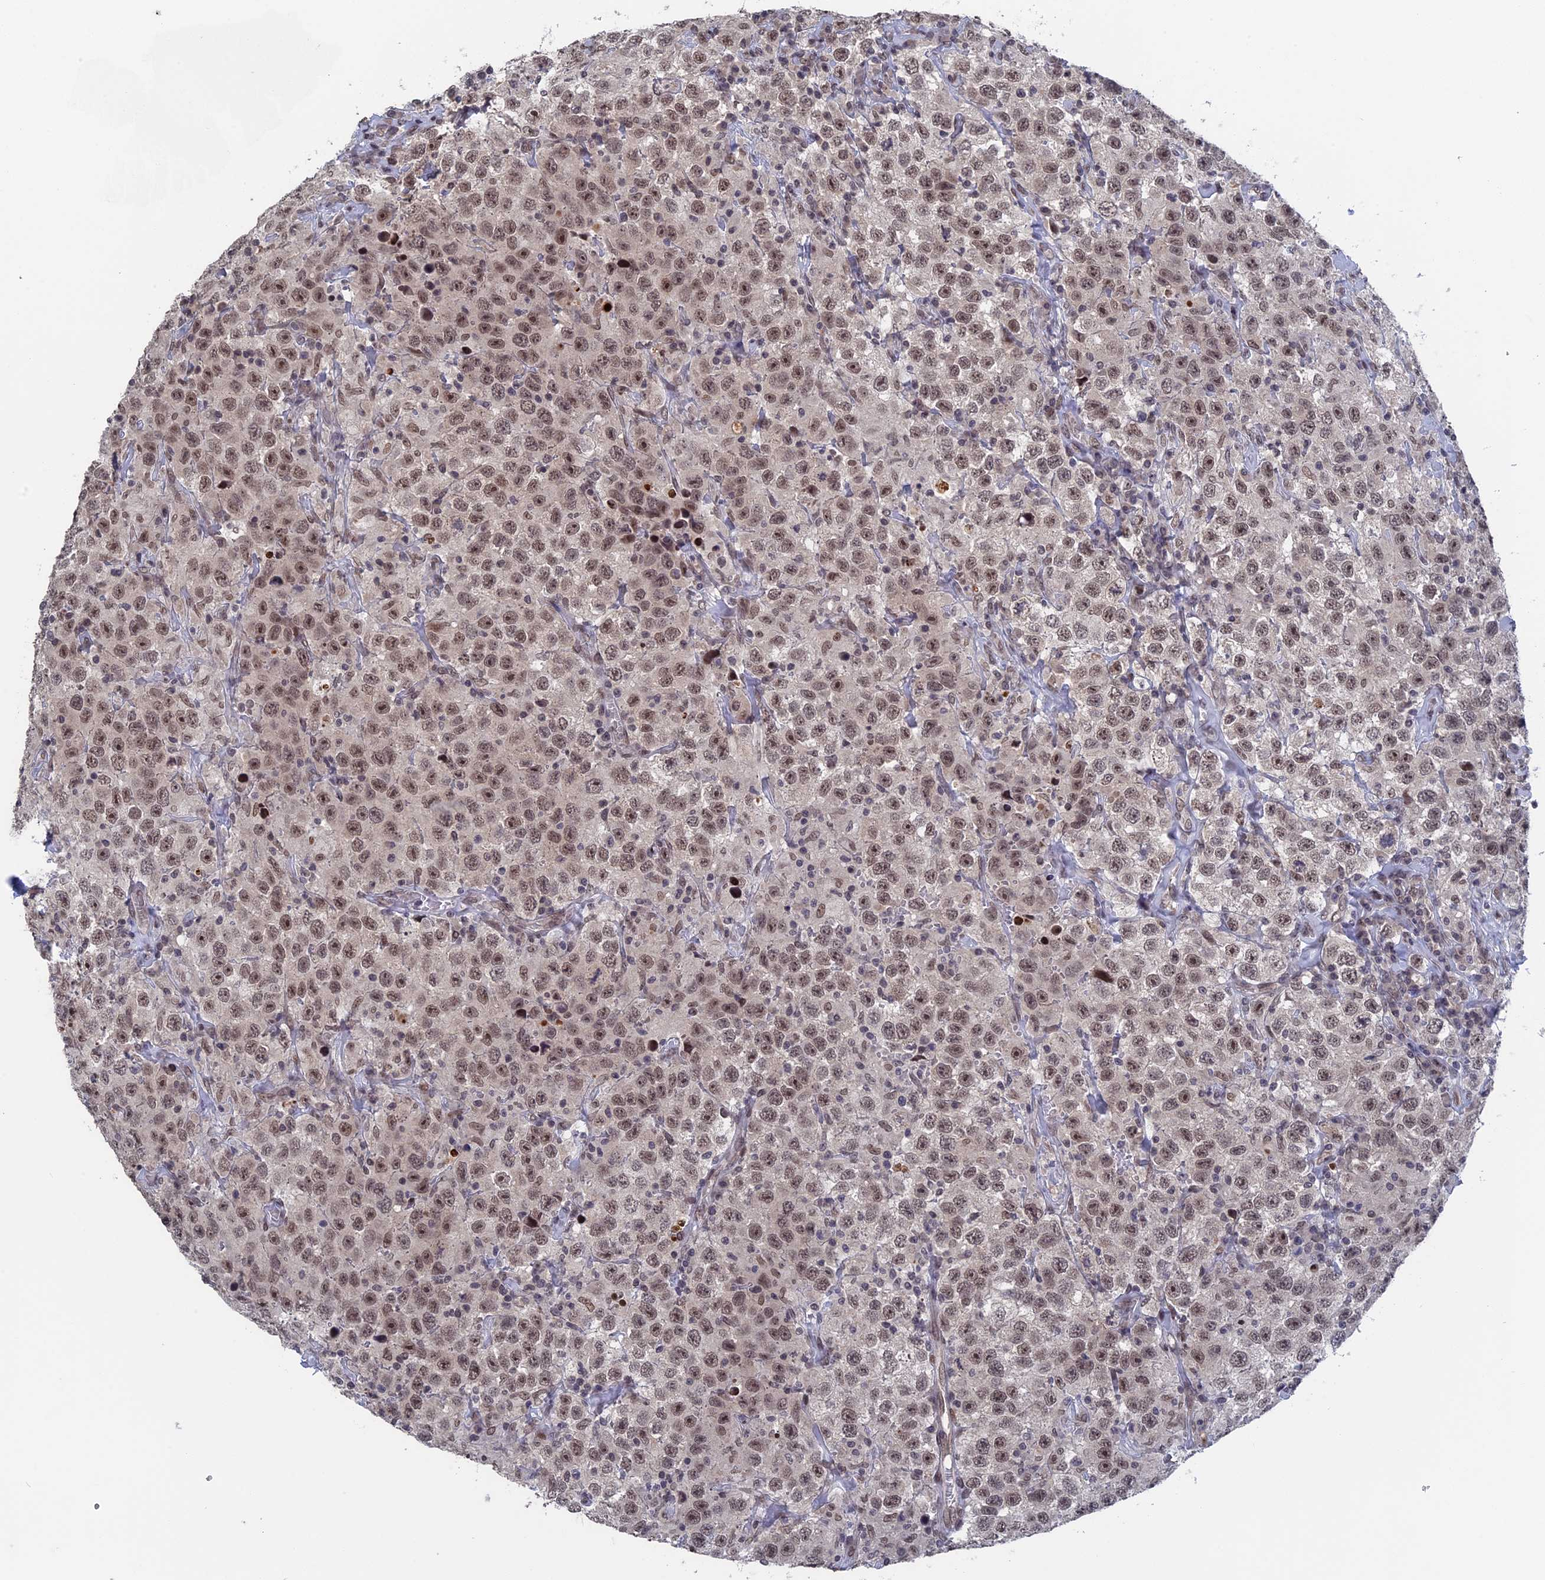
{"staining": {"intensity": "moderate", "quantity": ">75%", "location": "nuclear"}, "tissue": "testis cancer", "cell_type": "Tumor cells", "image_type": "cancer", "snomed": [{"axis": "morphology", "description": "Seminoma, NOS"}, {"axis": "topography", "description": "Testis"}], "caption": "This histopathology image demonstrates IHC staining of human testis seminoma, with medium moderate nuclear positivity in approximately >75% of tumor cells.", "gene": "NR2C2AP", "patient": {"sex": "male", "age": 41}}